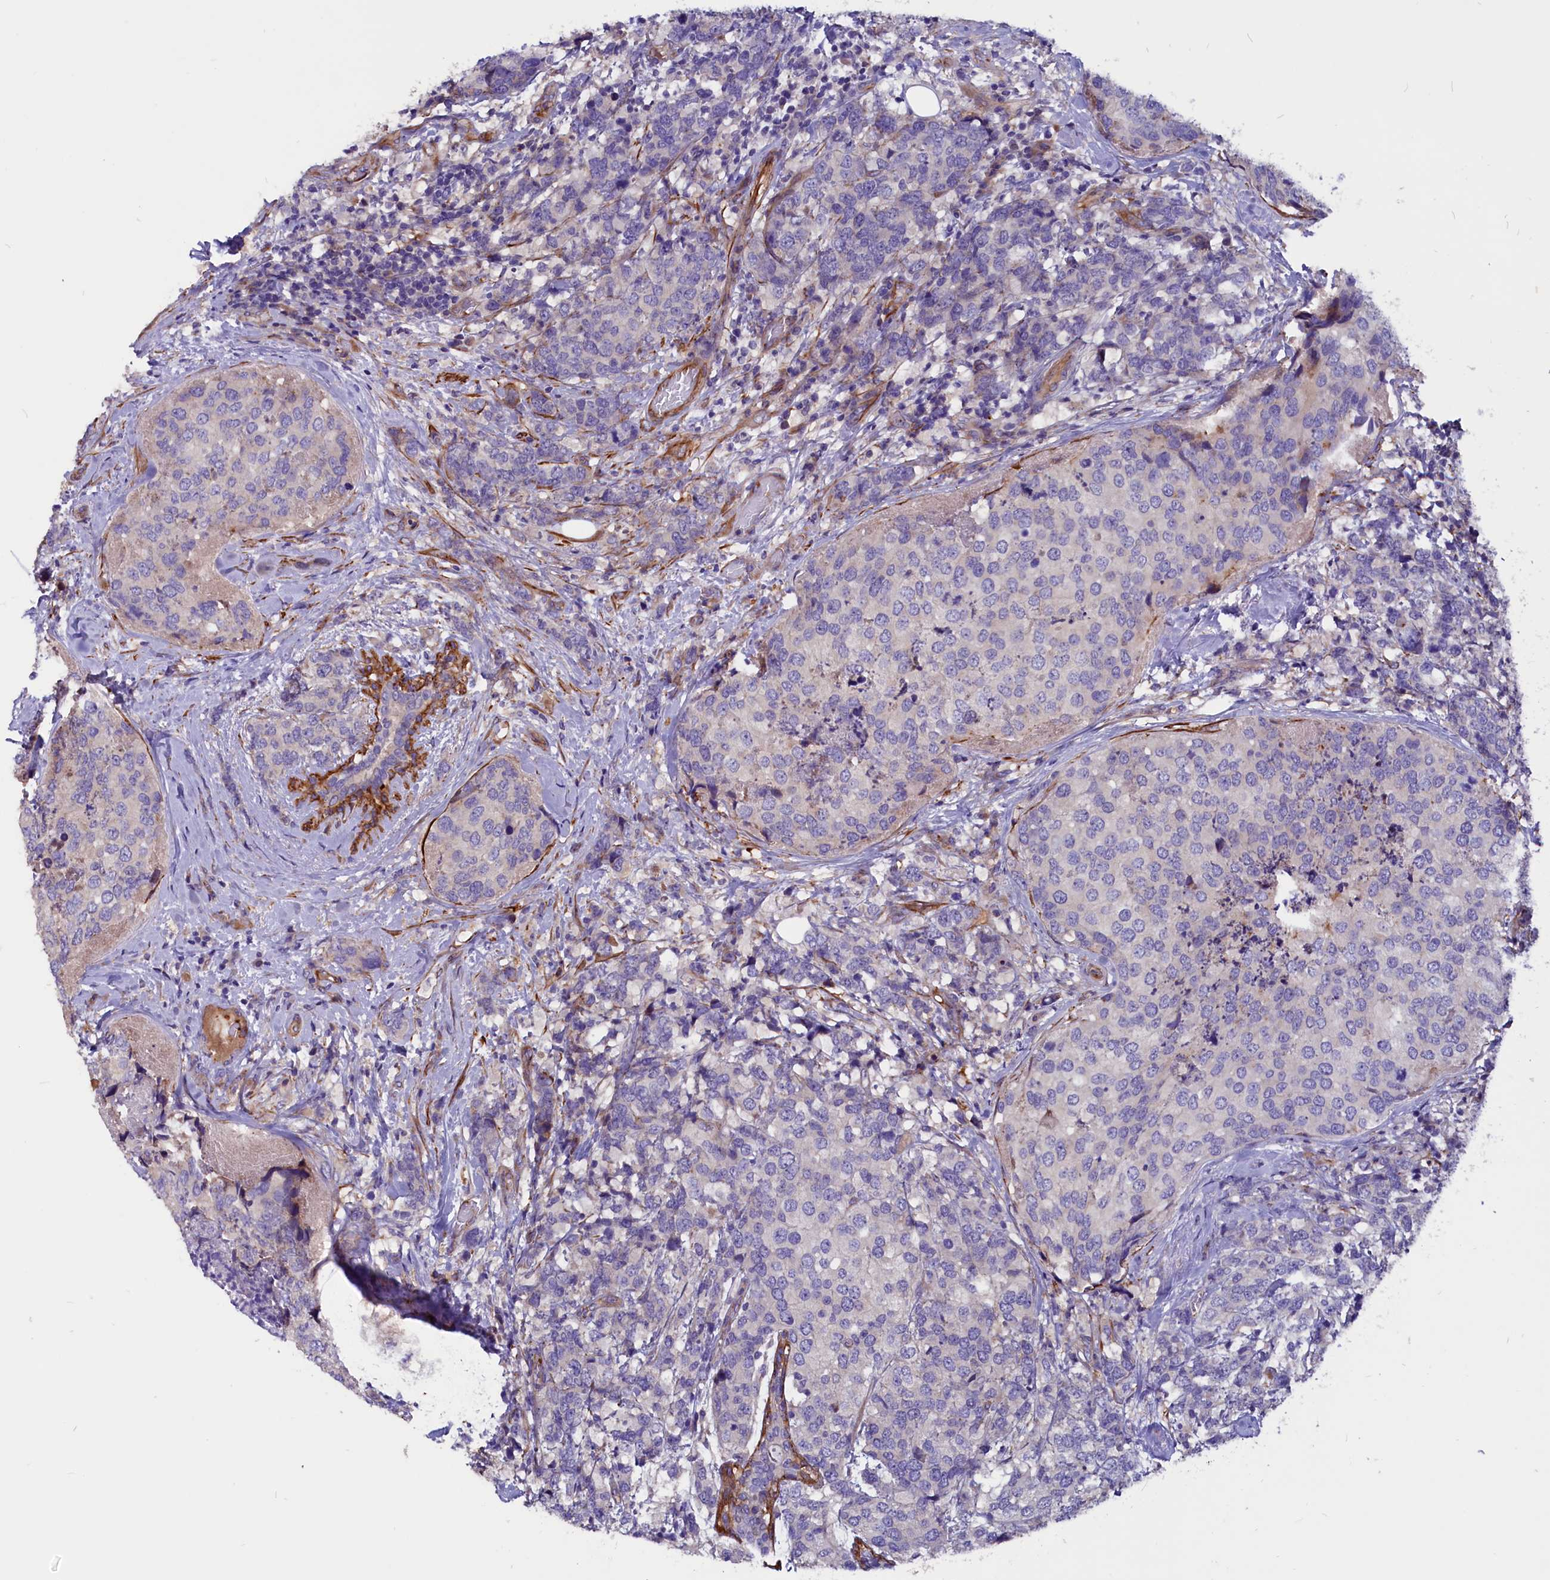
{"staining": {"intensity": "negative", "quantity": "none", "location": "none"}, "tissue": "breast cancer", "cell_type": "Tumor cells", "image_type": "cancer", "snomed": [{"axis": "morphology", "description": "Lobular carcinoma"}, {"axis": "topography", "description": "Breast"}], "caption": "There is no significant expression in tumor cells of breast cancer.", "gene": "ZNF749", "patient": {"sex": "female", "age": 59}}